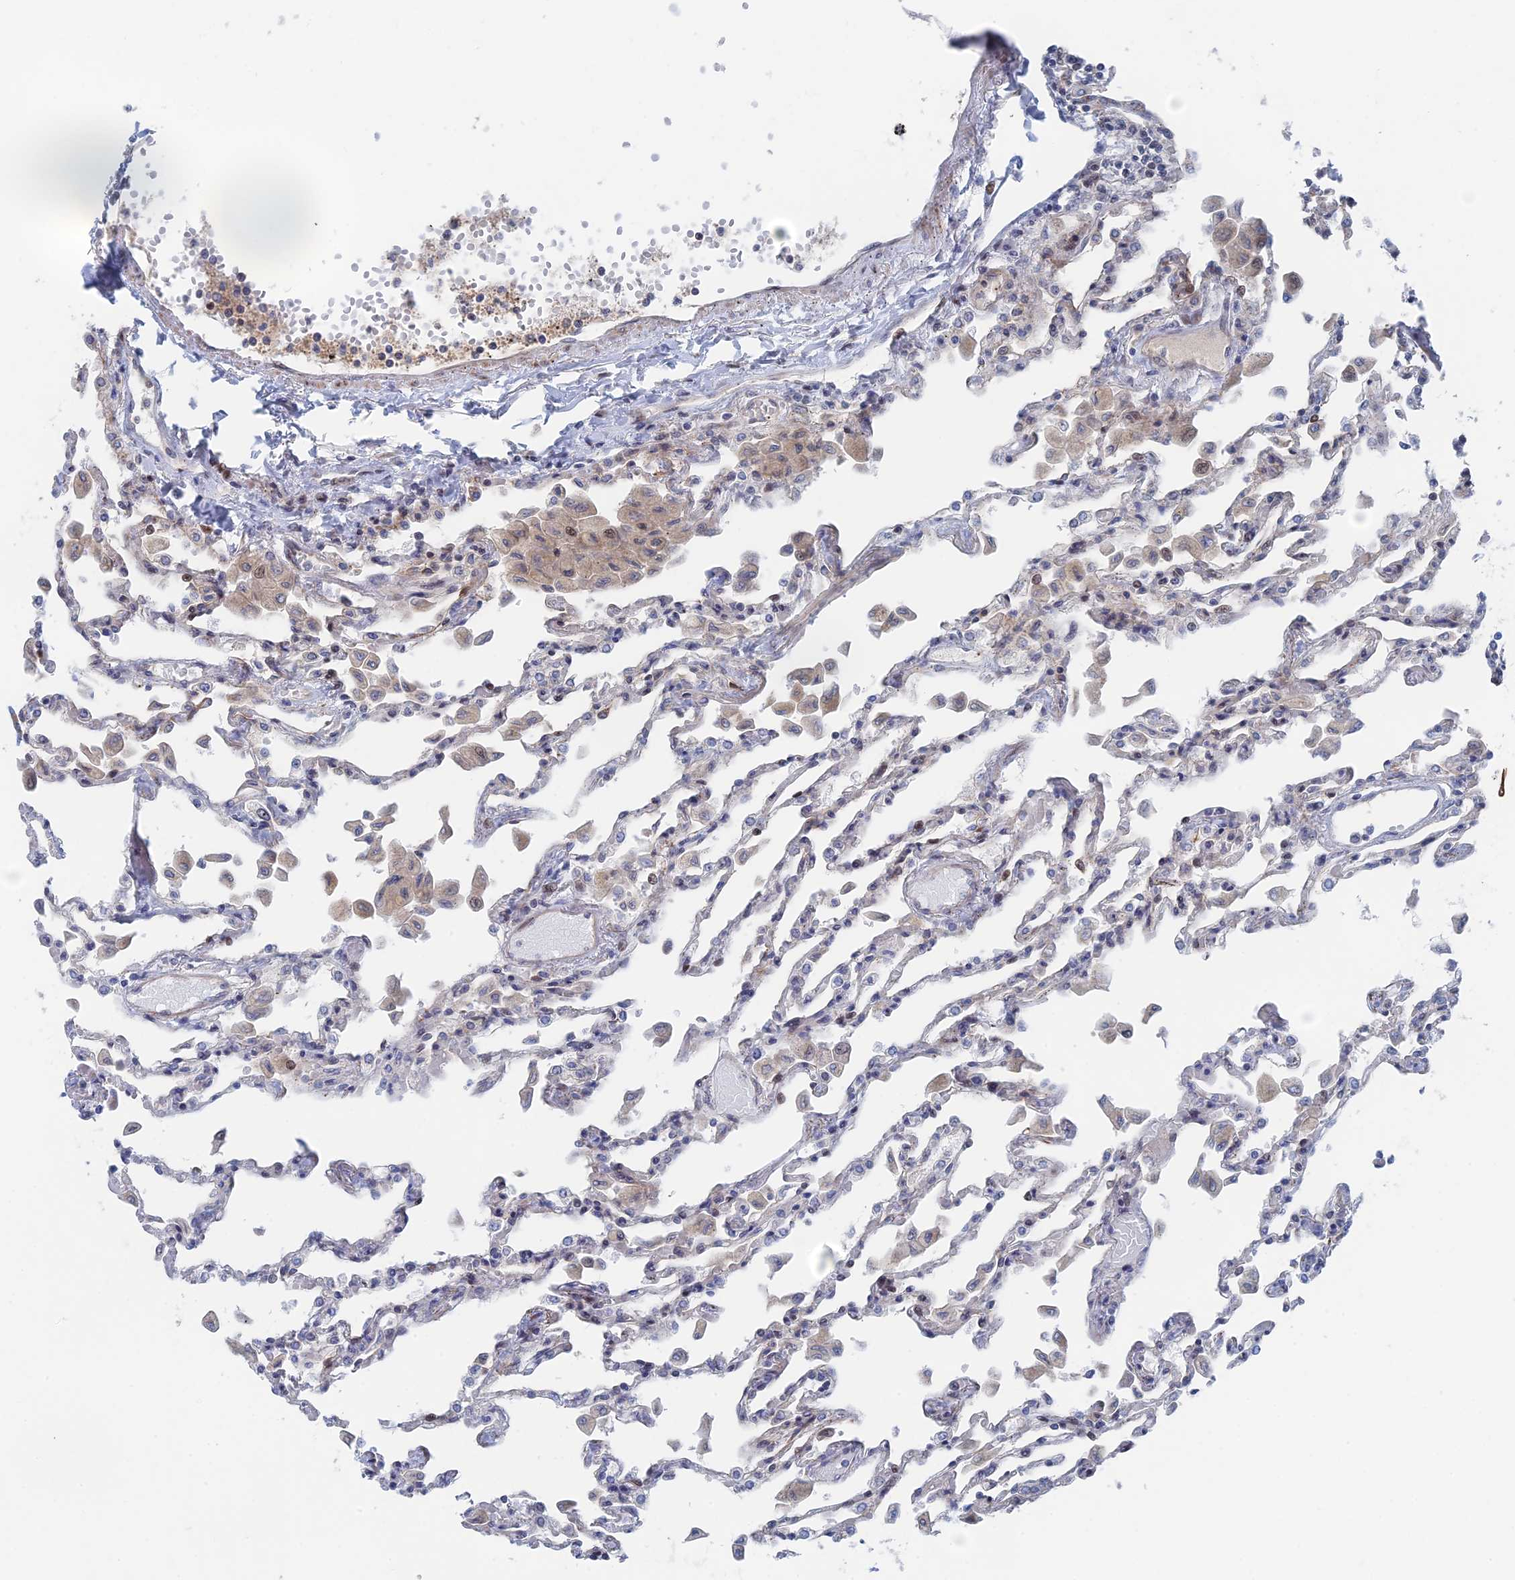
{"staining": {"intensity": "weak", "quantity": "<25%", "location": "cytoplasmic/membranous"}, "tissue": "lung", "cell_type": "Alveolar cells", "image_type": "normal", "snomed": [{"axis": "morphology", "description": "Normal tissue, NOS"}, {"axis": "topography", "description": "Bronchus"}, {"axis": "topography", "description": "Lung"}], "caption": "The histopathology image reveals no significant positivity in alveolar cells of lung.", "gene": "IL7", "patient": {"sex": "female", "age": 49}}